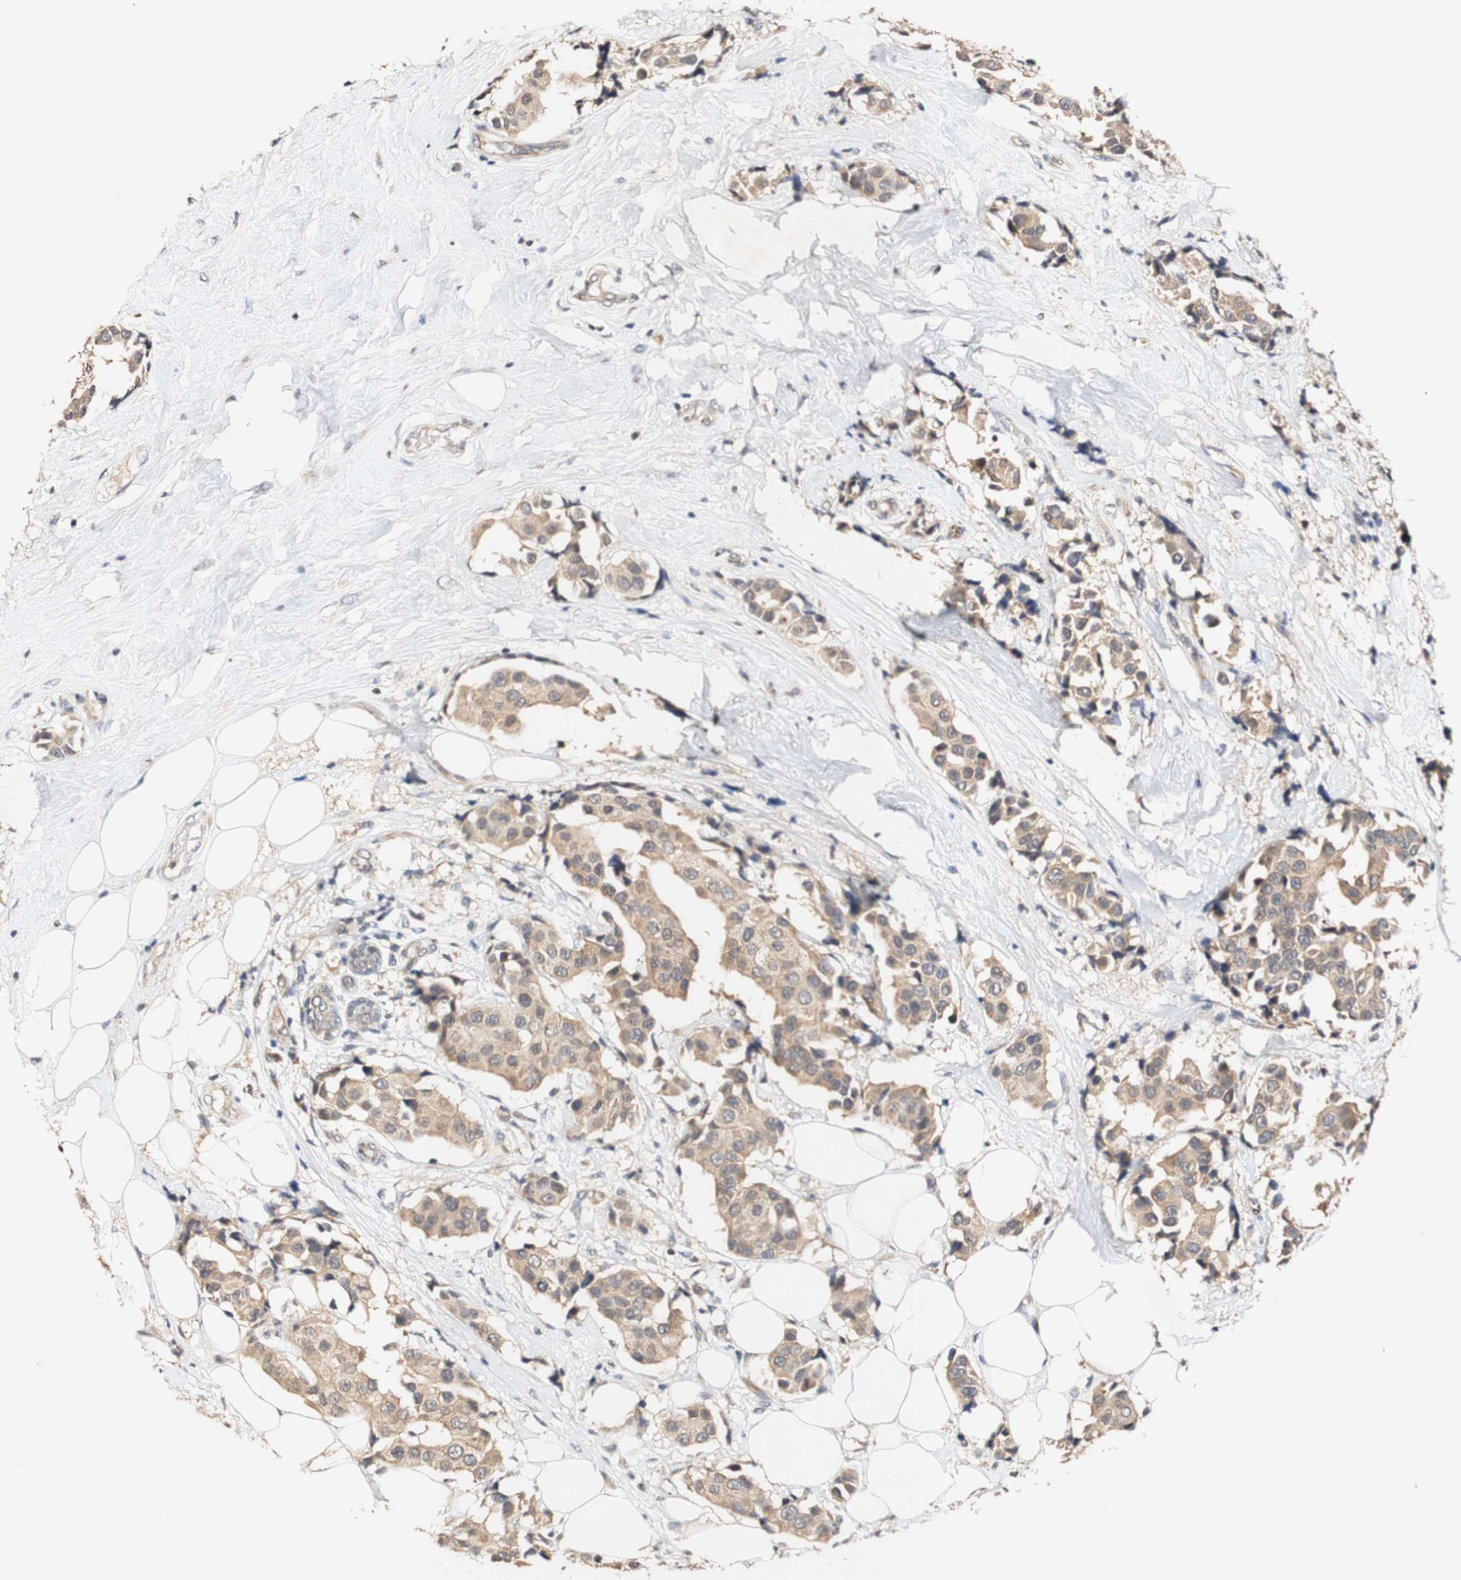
{"staining": {"intensity": "moderate", "quantity": ">75%", "location": "cytoplasmic/membranous"}, "tissue": "breast cancer", "cell_type": "Tumor cells", "image_type": "cancer", "snomed": [{"axis": "morphology", "description": "Normal tissue, NOS"}, {"axis": "morphology", "description": "Duct carcinoma"}, {"axis": "topography", "description": "Breast"}], "caption": "DAB immunohistochemical staining of infiltrating ductal carcinoma (breast) demonstrates moderate cytoplasmic/membranous protein staining in about >75% of tumor cells. The staining is performed using DAB (3,3'-diaminobenzidine) brown chromogen to label protein expression. The nuclei are counter-stained blue using hematoxylin.", "gene": "PIN1", "patient": {"sex": "female", "age": 39}}